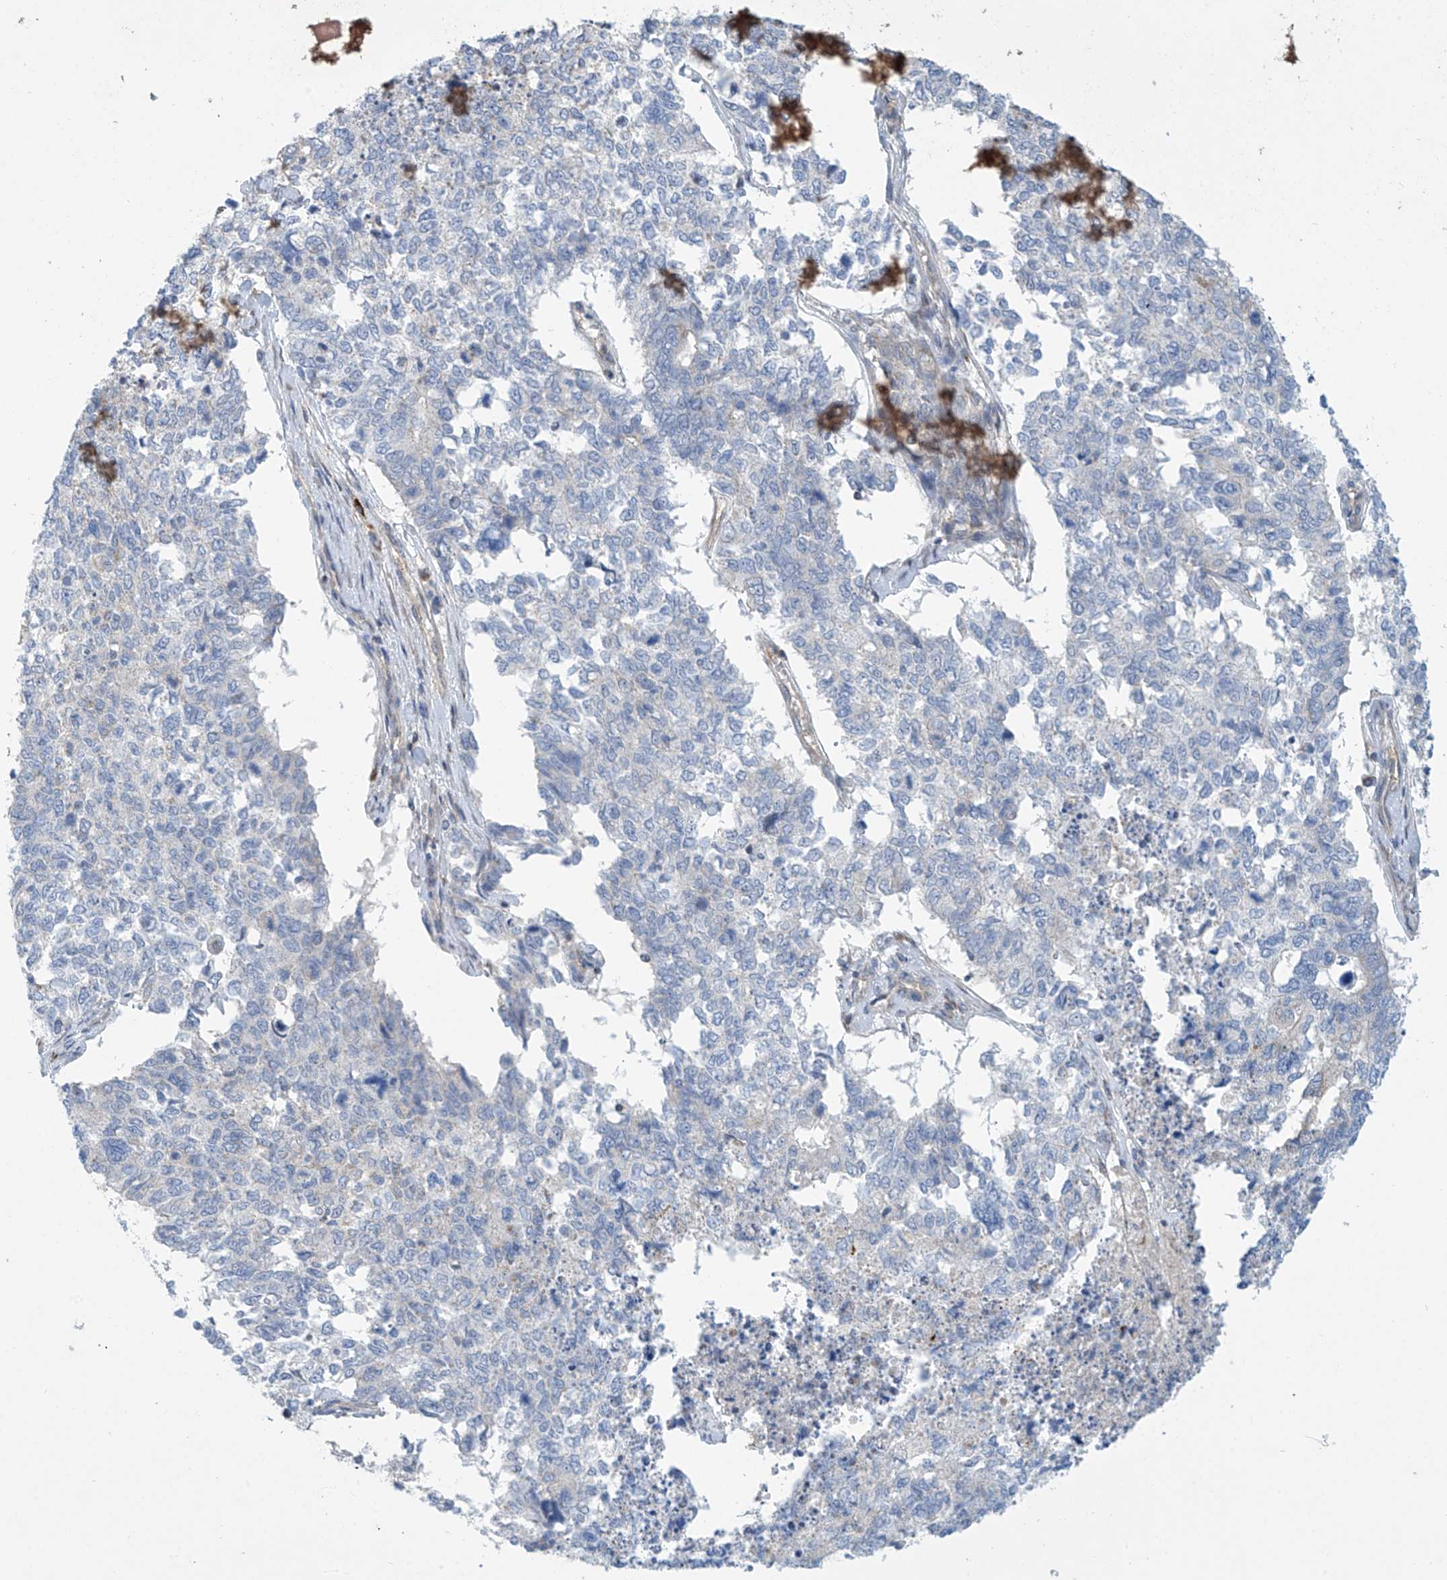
{"staining": {"intensity": "negative", "quantity": "none", "location": "none"}, "tissue": "cervical cancer", "cell_type": "Tumor cells", "image_type": "cancer", "snomed": [{"axis": "morphology", "description": "Squamous cell carcinoma, NOS"}, {"axis": "topography", "description": "Cervix"}], "caption": "Immunohistochemistry photomicrograph of neoplastic tissue: cervical cancer (squamous cell carcinoma) stained with DAB exhibits no significant protein staining in tumor cells.", "gene": "IBA57", "patient": {"sex": "female", "age": 63}}